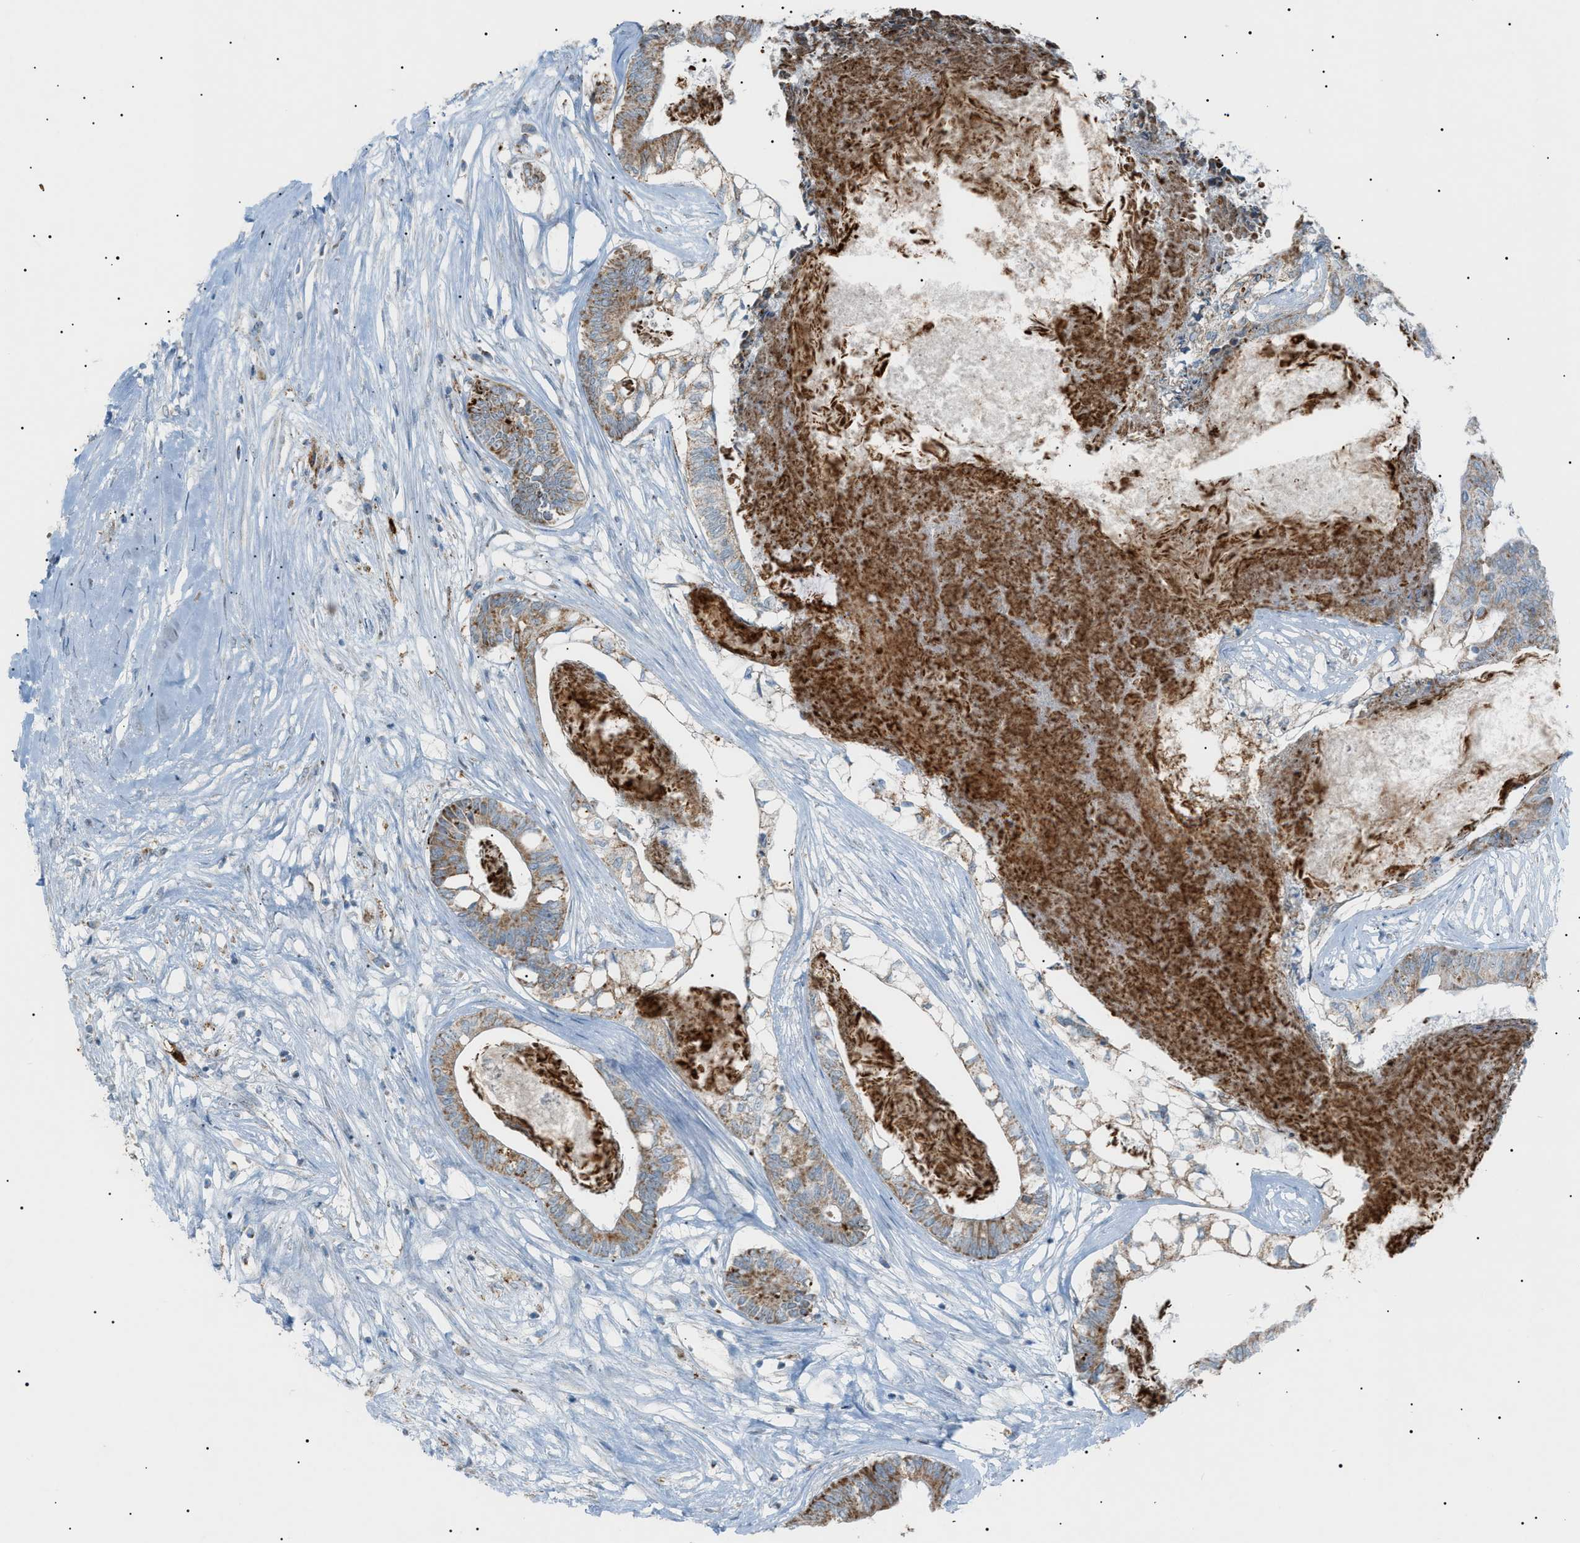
{"staining": {"intensity": "moderate", "quantity": ">75%", "location": "cytoplasmic/membranous"}, "tissue": "colorectal cancer", "cell_type": "Tumor cells", "image_type": "cancer", "snomed": [{"axis": "morphology", "description": "Adenocarcinoma, NOS"}, {"axis": "topography", "description": "Rectum"}], "caption": "This photomicrograph displays IHC staining of human adenocarcinoma (colorectal), with medium moderate cytoplasmic/membranous positivity in about >75% of tumor cells.", "gene": "ZNF516", "patient": {"sex": "male", "age": 63}}